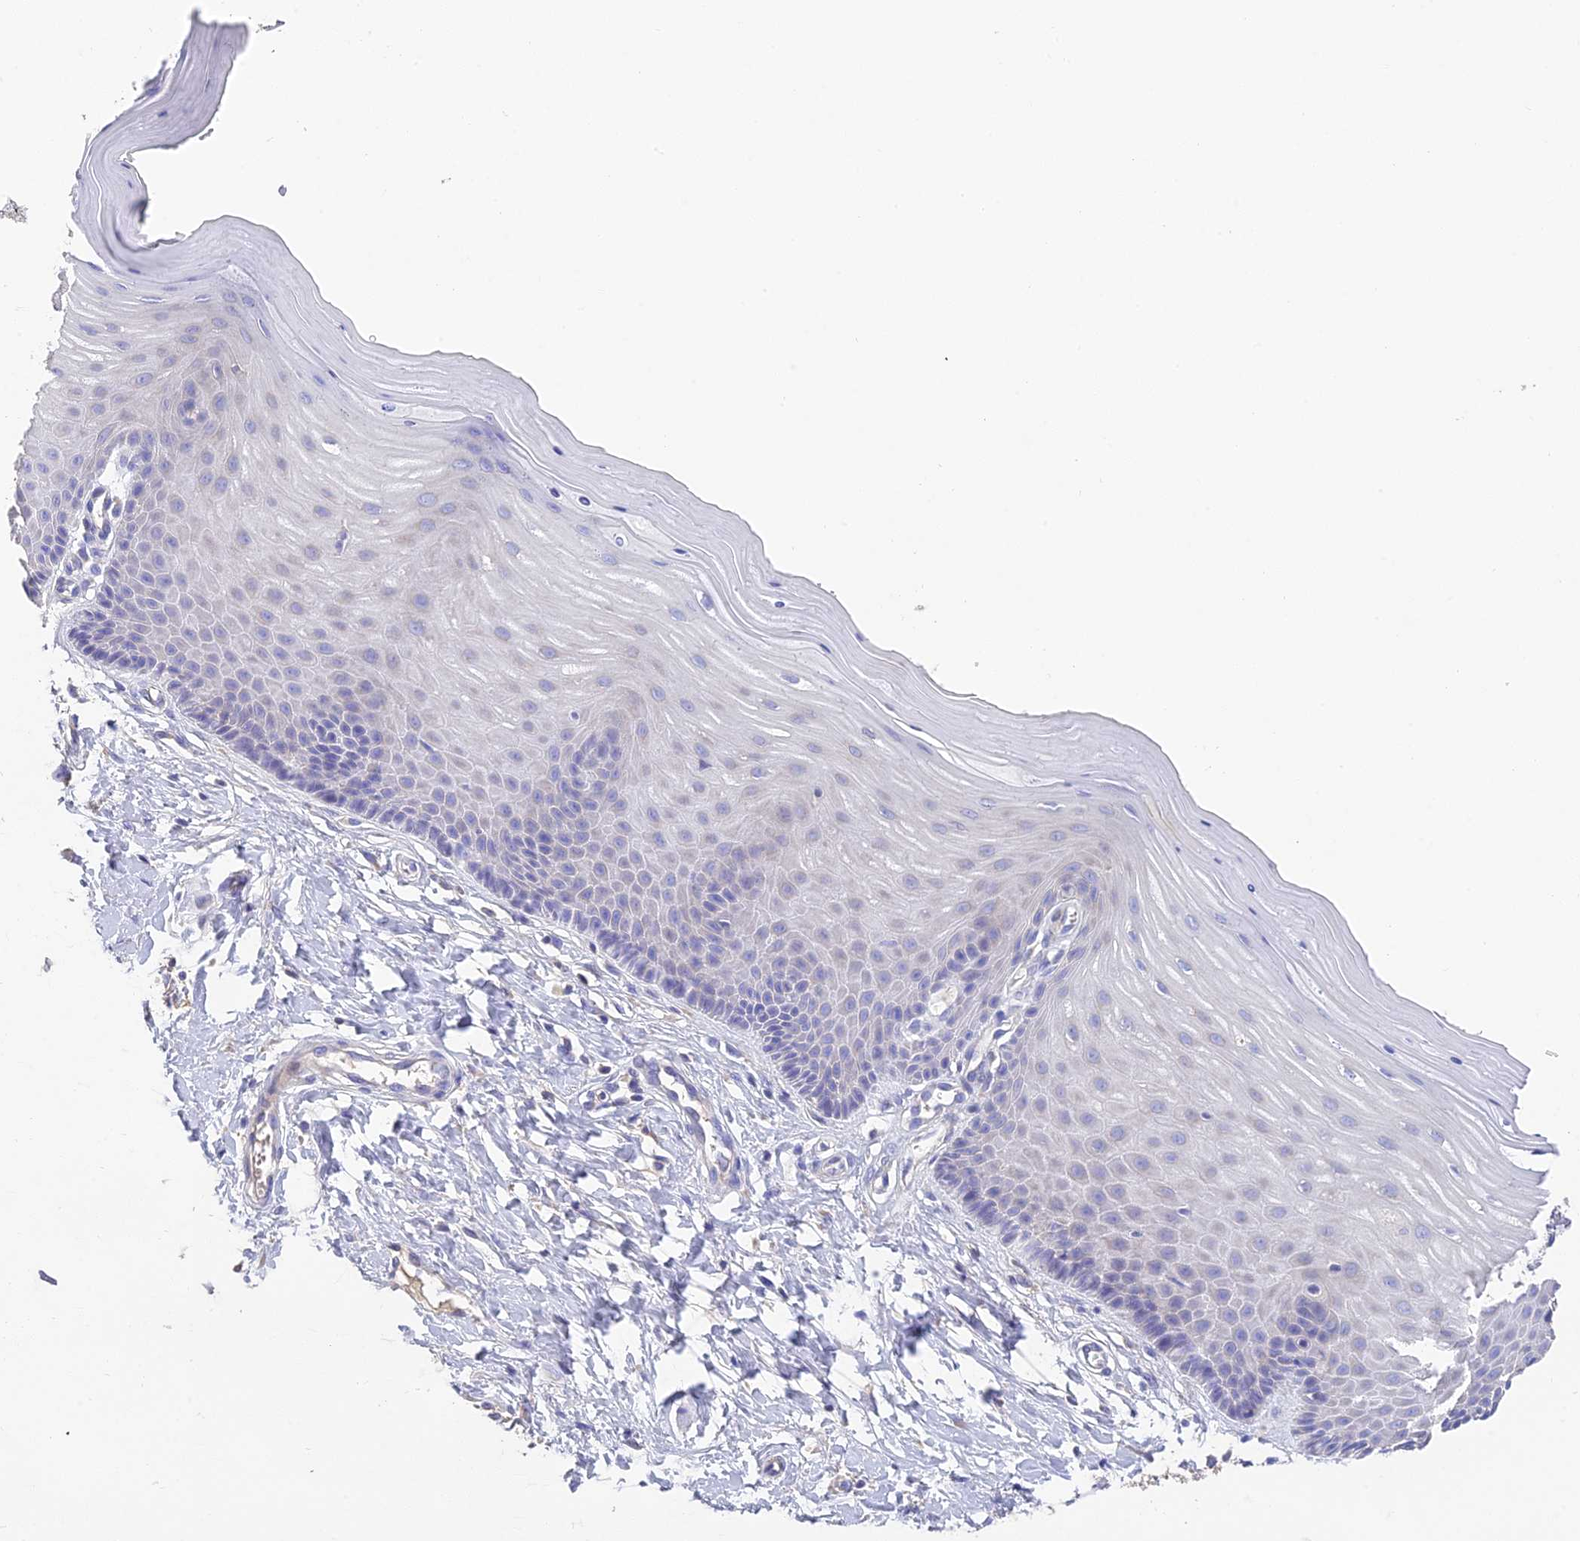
{"staining": {"intensity": "strong", "quantity": "<25%", "location": "cytoplasmic/membranous"}, "tissue": "cervix", "cell_type": "Glandular cells", "image_type": "normal", "snomed": [{"axis": "morphology", "description": "Normal tissue, NOS"}, {"axis": "topography", "description": "Cervix"}], "caption": "Strong cytoplasmic/membranous positivity for a protein is seen in approximately <25% of glandular cells of unremarkable cervix using immunohistochemistry (IHC).", "gene": "HSD17B2", "patient": {"sex": "female", "age": 55}}